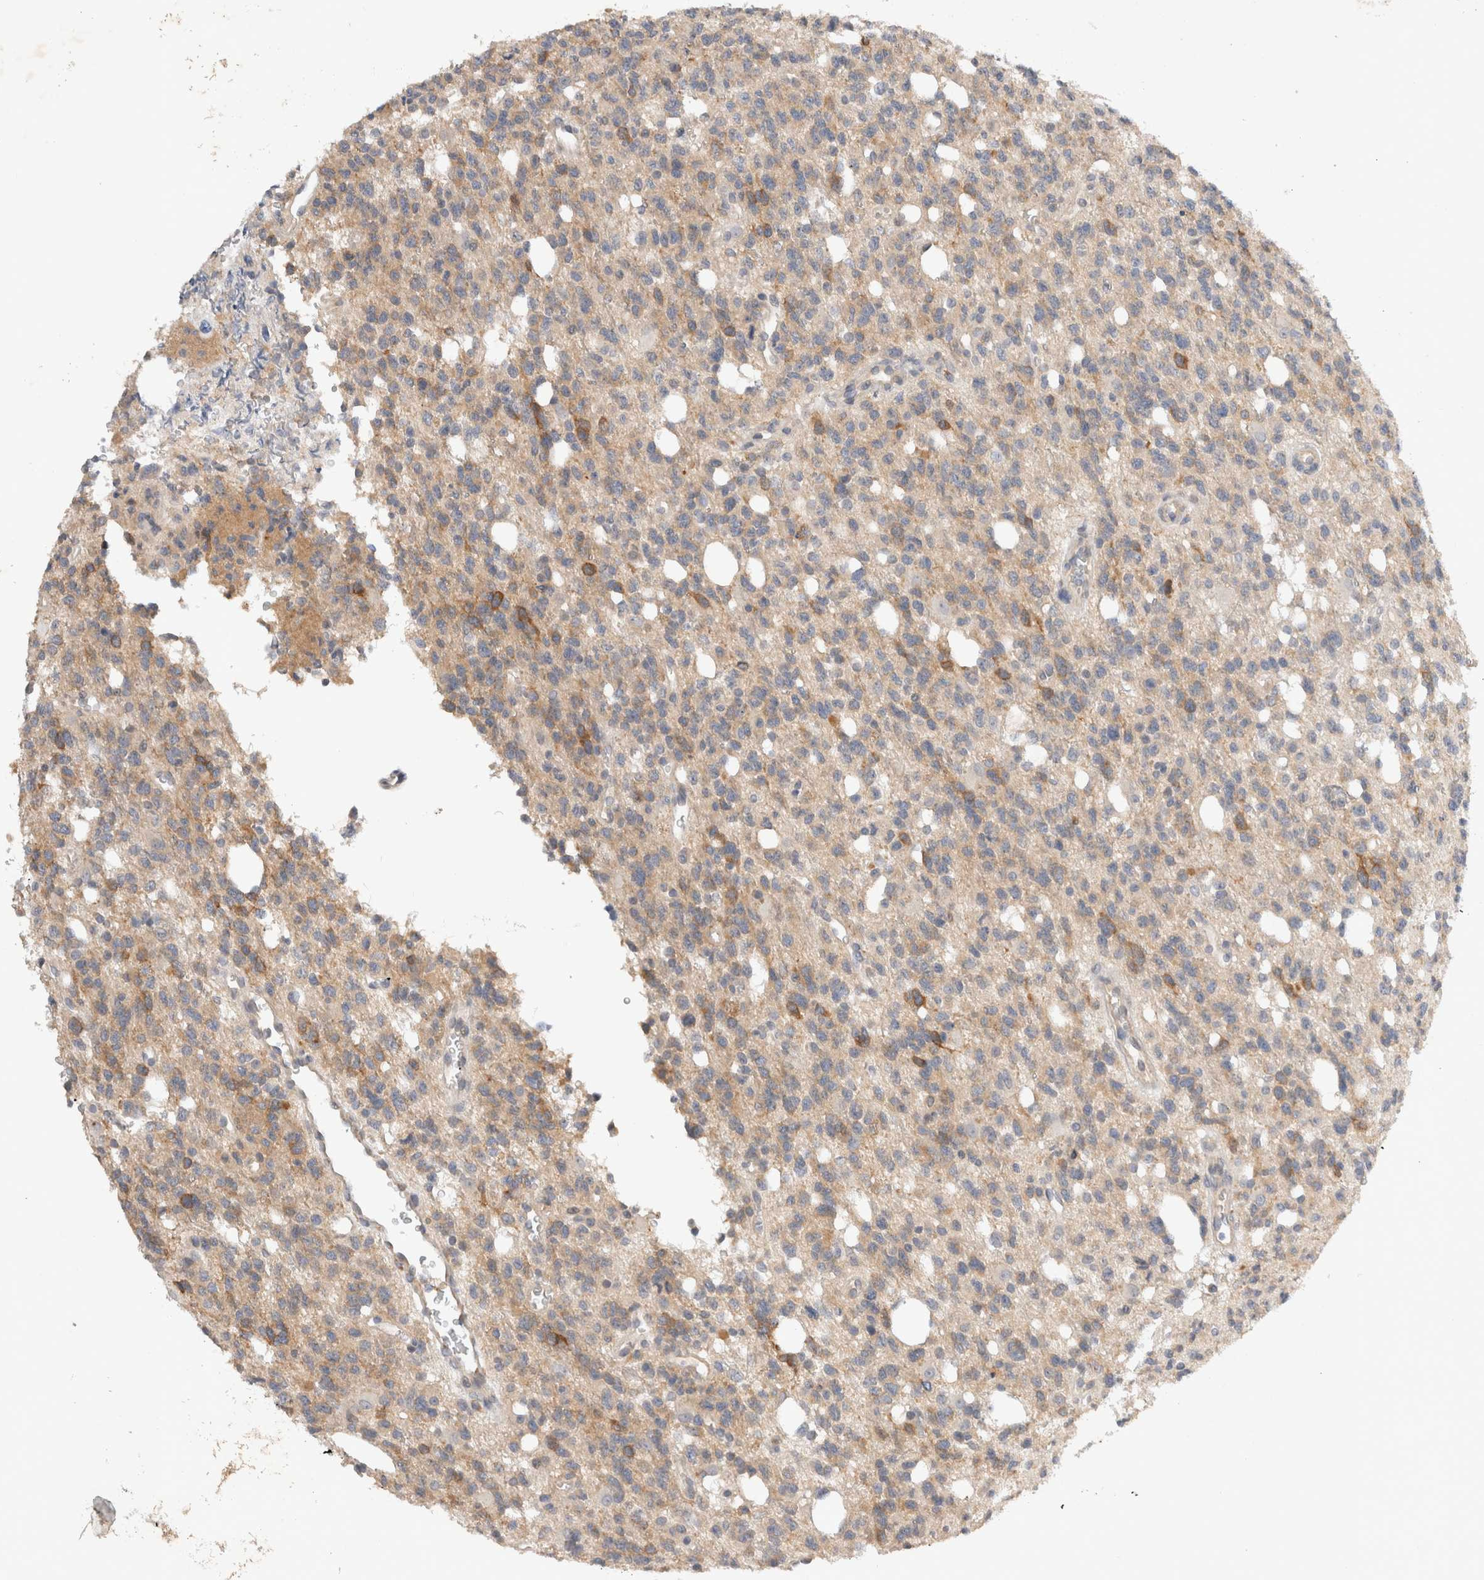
{"staining": {"intensity": "moderate", "quantity": "<25%", "location": "cytoplasmic/membranous"}, "tissue": "glioma", "cell_type": "Tumor cells", "image_type": "cancer", "snomed": [{"axis": "morphology", "description": "Glioma, malignant, High grade"}, {"axis": "topography", "description": "Brain"}], "caption": "Immunohistochemistry (IHC) staining of glioma, which exhibits low levels of moderate cytoplasmic/membranous expression in about <25% of tumor cells indicating moderate cytoplasmic/membranous protein staining. The staining was performed using DAB (3,3'-diaminobenzidine) (brown) for protein detection and nuclei were counterstained in hematoxylin (blue).", "gene": "NEDD4L", "patient": {"sex": "female", "age": 62}}